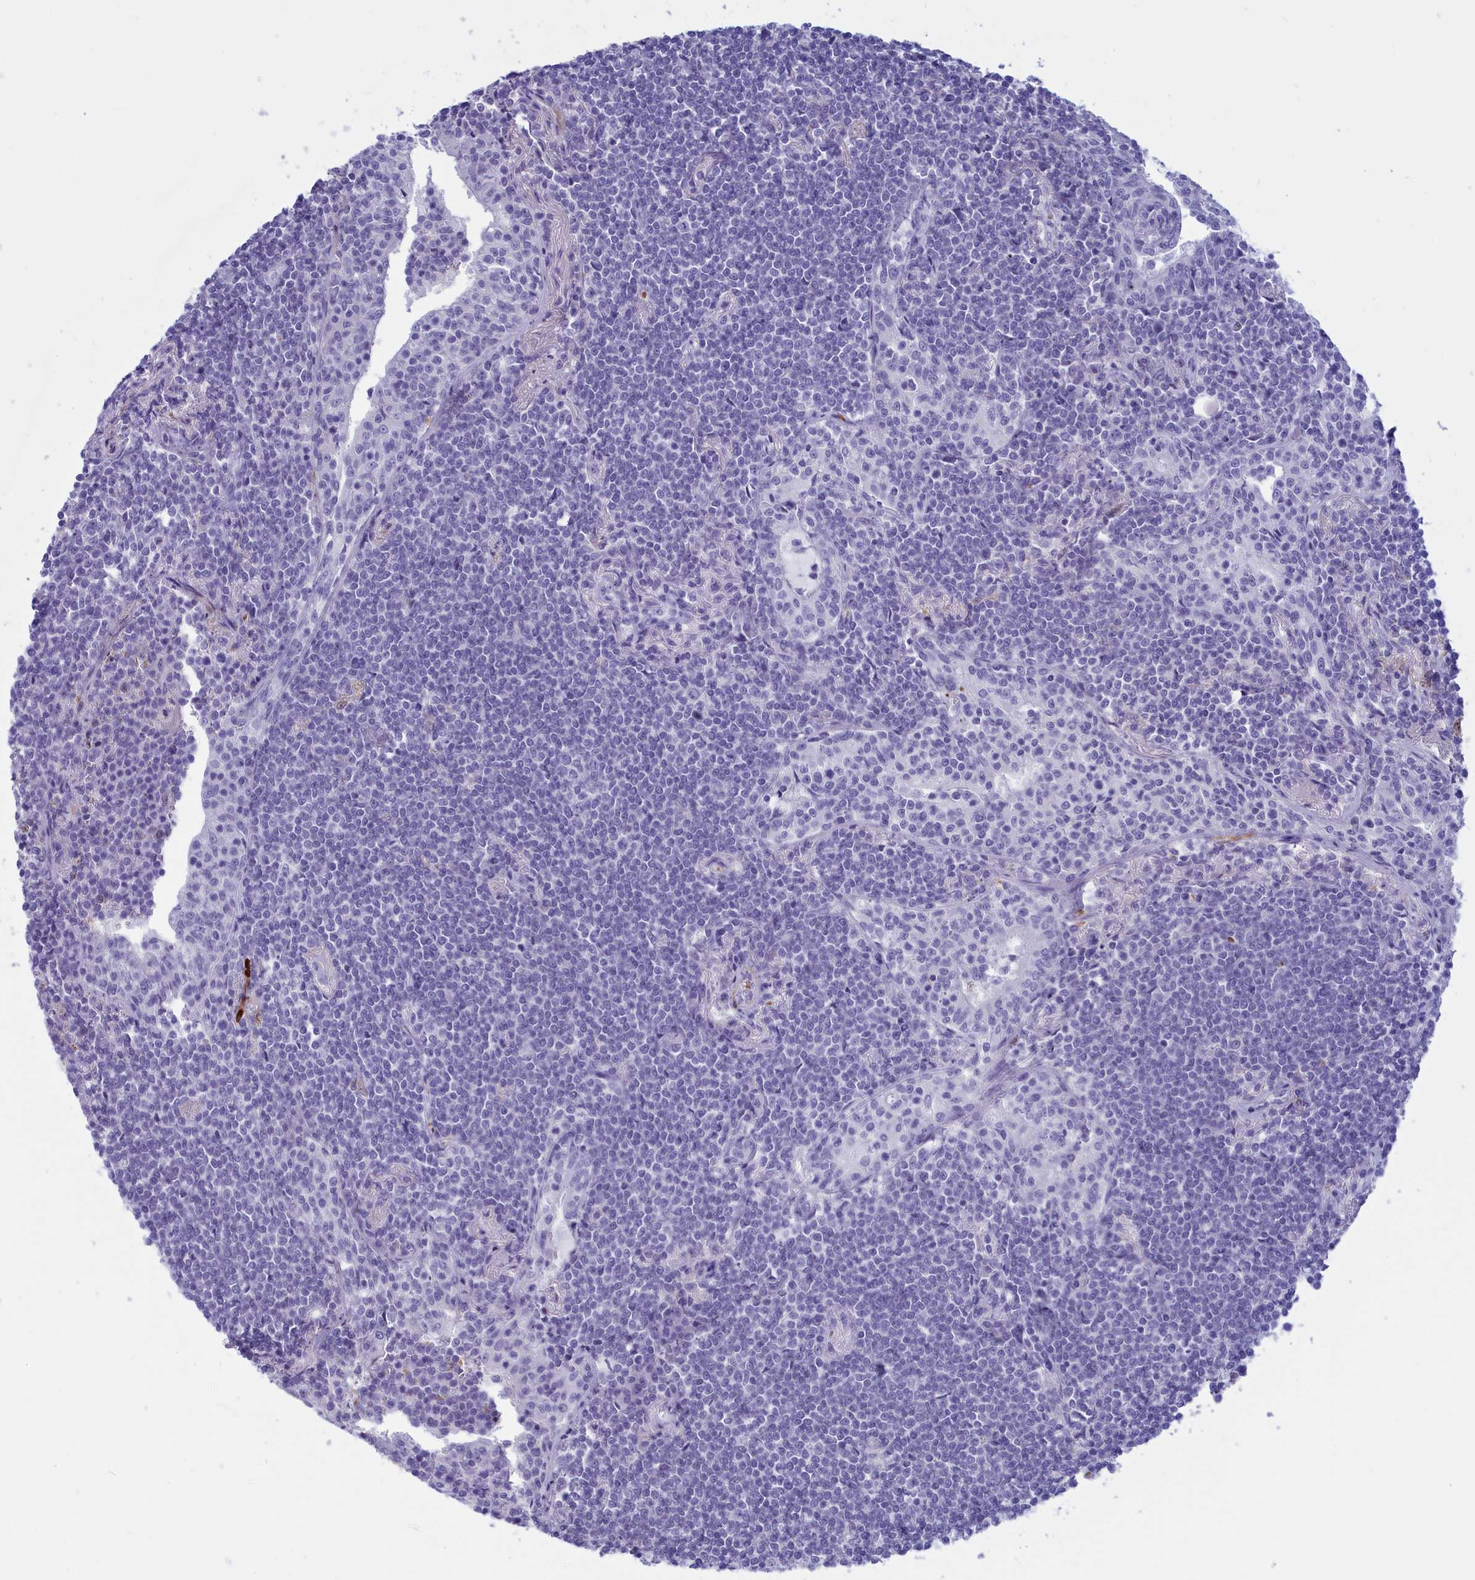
{"staining": {"intensity": "negative", "quantity": "none", "location": "none"}, "tissue": "lymphoma", "cell_type": "Tumor cells", "image_type": "cancer", "snomed": [{"axis": "morphology", "description": "Malignant lymphoma, non-Hodgkin's type, Low grade"}, {"axis": "topography", "description": "Lung"}], "caption": "Tumor cells show no significant staining in lymphoma. The staining is performed using DAB brown chromogen with nuclei counter-stained in using hematoxylin.", "gene": "GAPDHS", "patient": {"sex": "female", "age": 71}}